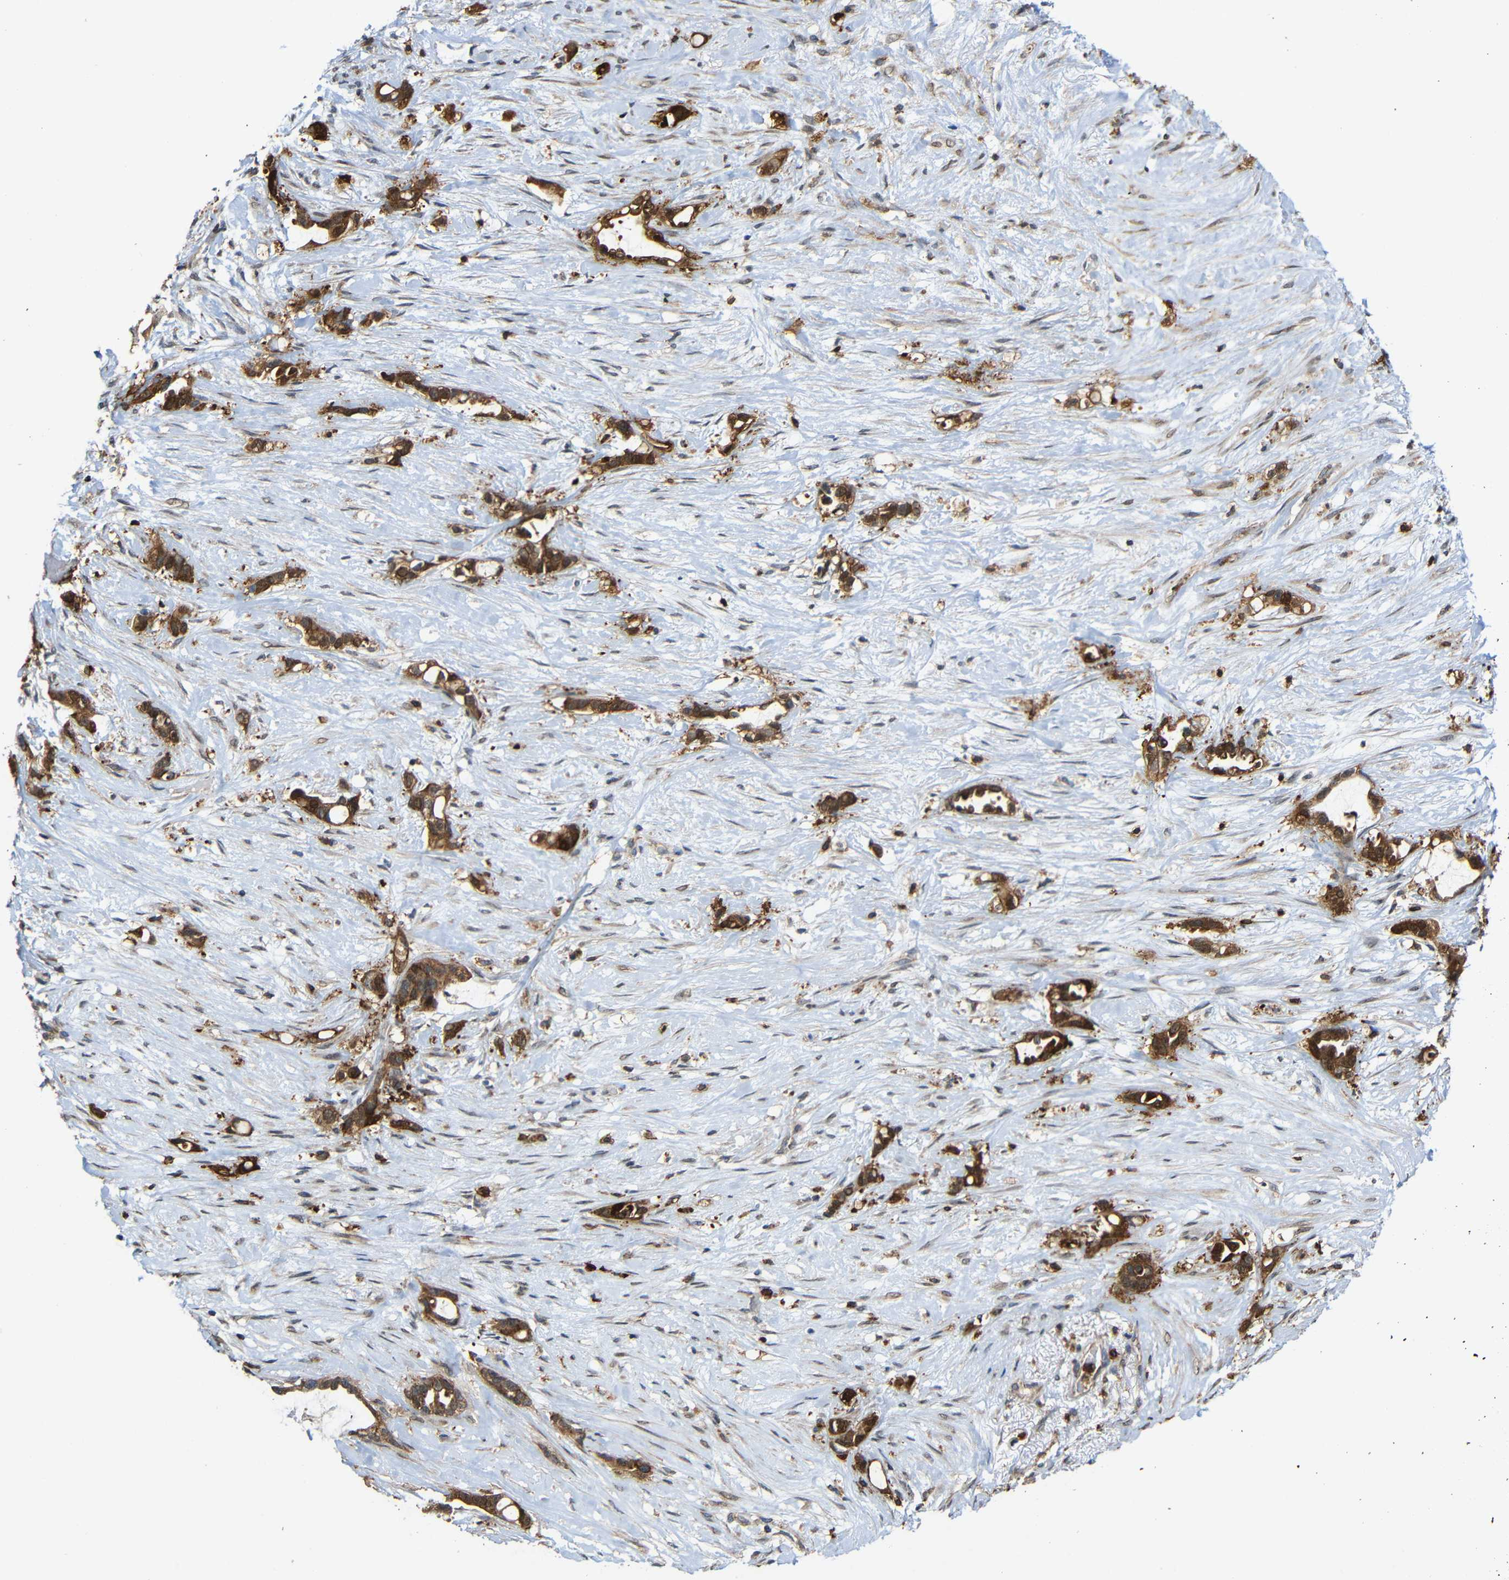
{"staining": {"intensity": "strong", "quantity": ">75%", "location": "cytoplasmic/membranous"}, "tissue": "liver cancer", "cell_type": "Tumor cells", "image_type": "cancer", "snomed": [{"axis": "morphology", "description": "Cholangiocarcinoma"}, {"axis": "topography", "description": "Liver"}], "caption": "Immunohistochemistry (IHC) micrograph of neoplastic tissue: human liver cancer stained using IHC reveals high levels of strong protein expression localized specifically in the cytoplasmic/membranous of tumor cells, appearing as a cytoplasmic/membranous brown color.", "gene": "C1GALT1", "patient": {"sex": "female", "age": 65}}